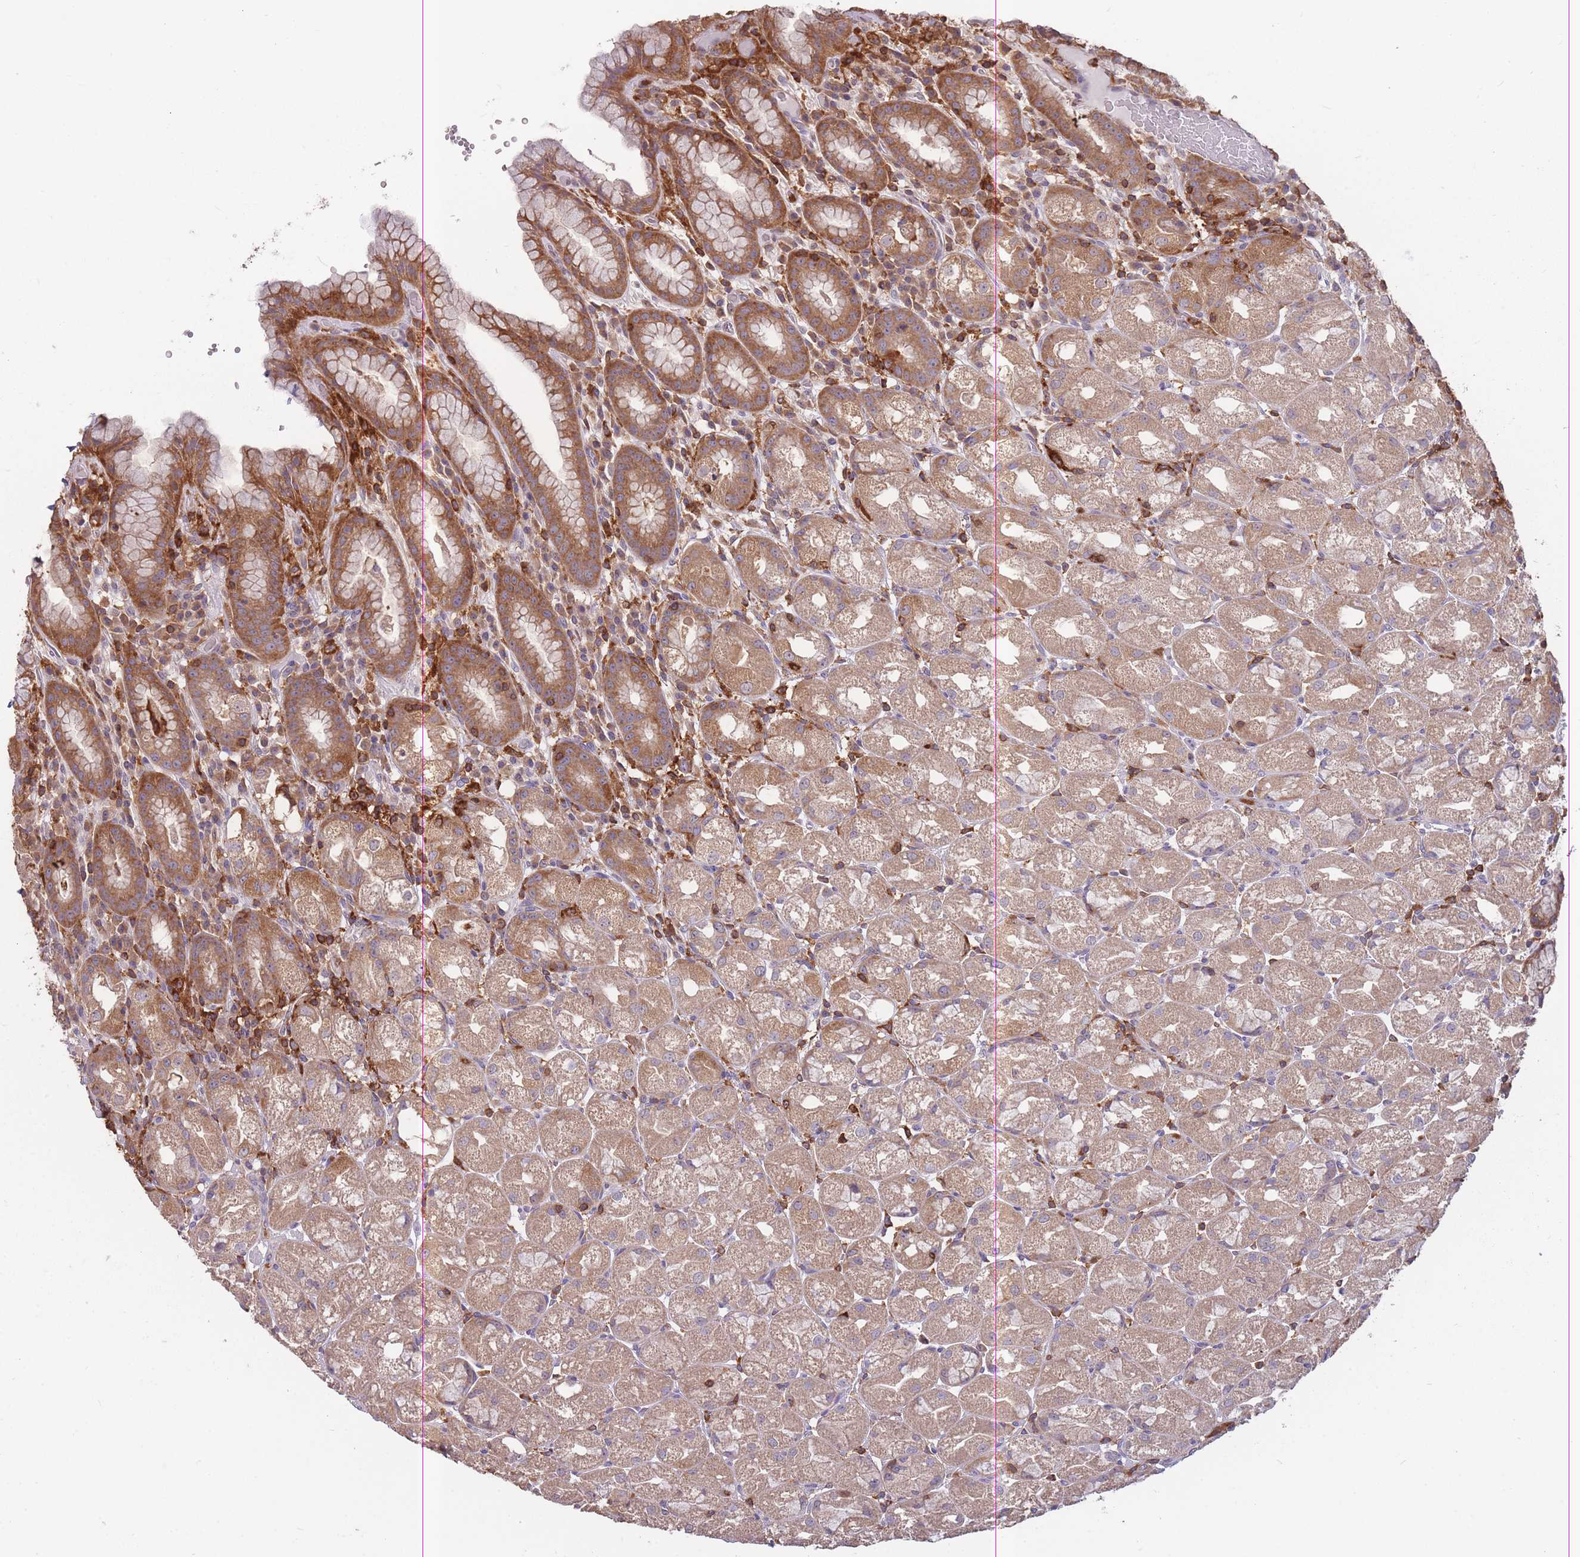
{"staining": {"intensity": "moderate", "quantity": ">75%", "location": "cytoplasmic/membranous"}, "tissue": "stomach", "cell_type": "Glandular cells", "image_type": "normal", "snomed": [{"axis": "morphology", "description": "Normal tissue, NOS"}, {"axis": "topography", "description": "Stomach, upper"}], "caption": "Glandular cells display medium levels of moderate cytoplasmic/membranous expression in approximately >75% of cells in benign stomach.", "gene": "GMIP", "patient": {"sex": "male", "age": 52}}